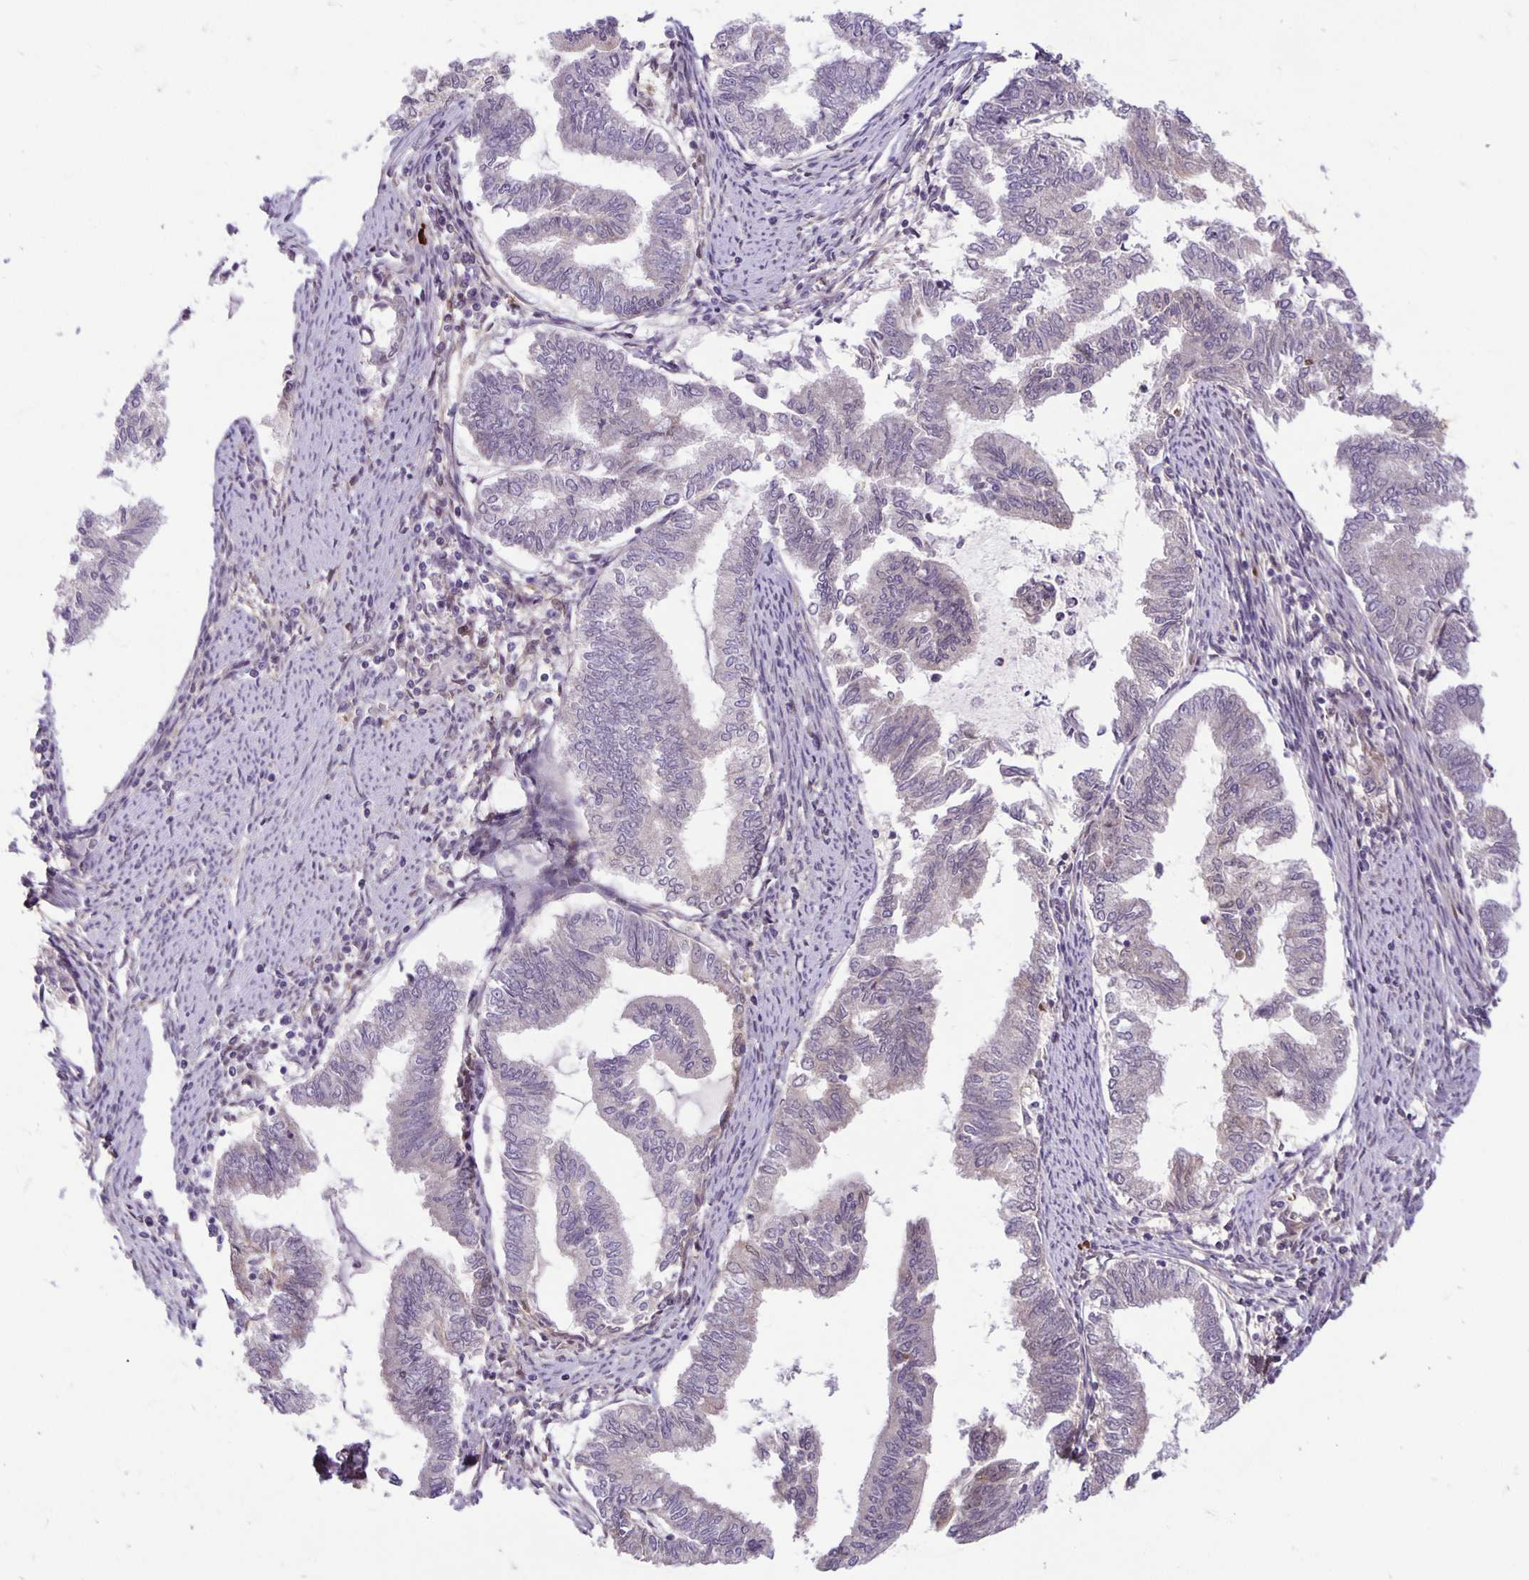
{"staining": {"intensity": "negative", "quantity": "none", "location": "none"}, "tissue": "endometrial cancer", "cell_type": "Tumor cells", "image_type": "cancer", "snomed": [{"axis": "morphology", "description": "Adenocarcinoma, NOS"}, {"axis": "topography", "description": "Endometrium"}], "caption": "Protein analysis of adenocarcinoma (endometrial) shows no significant expression in tumor cells. Nuclei are stained in blue.", "gene": "TAX1BP3", "patient": {"sex": "female", "age": 79}}